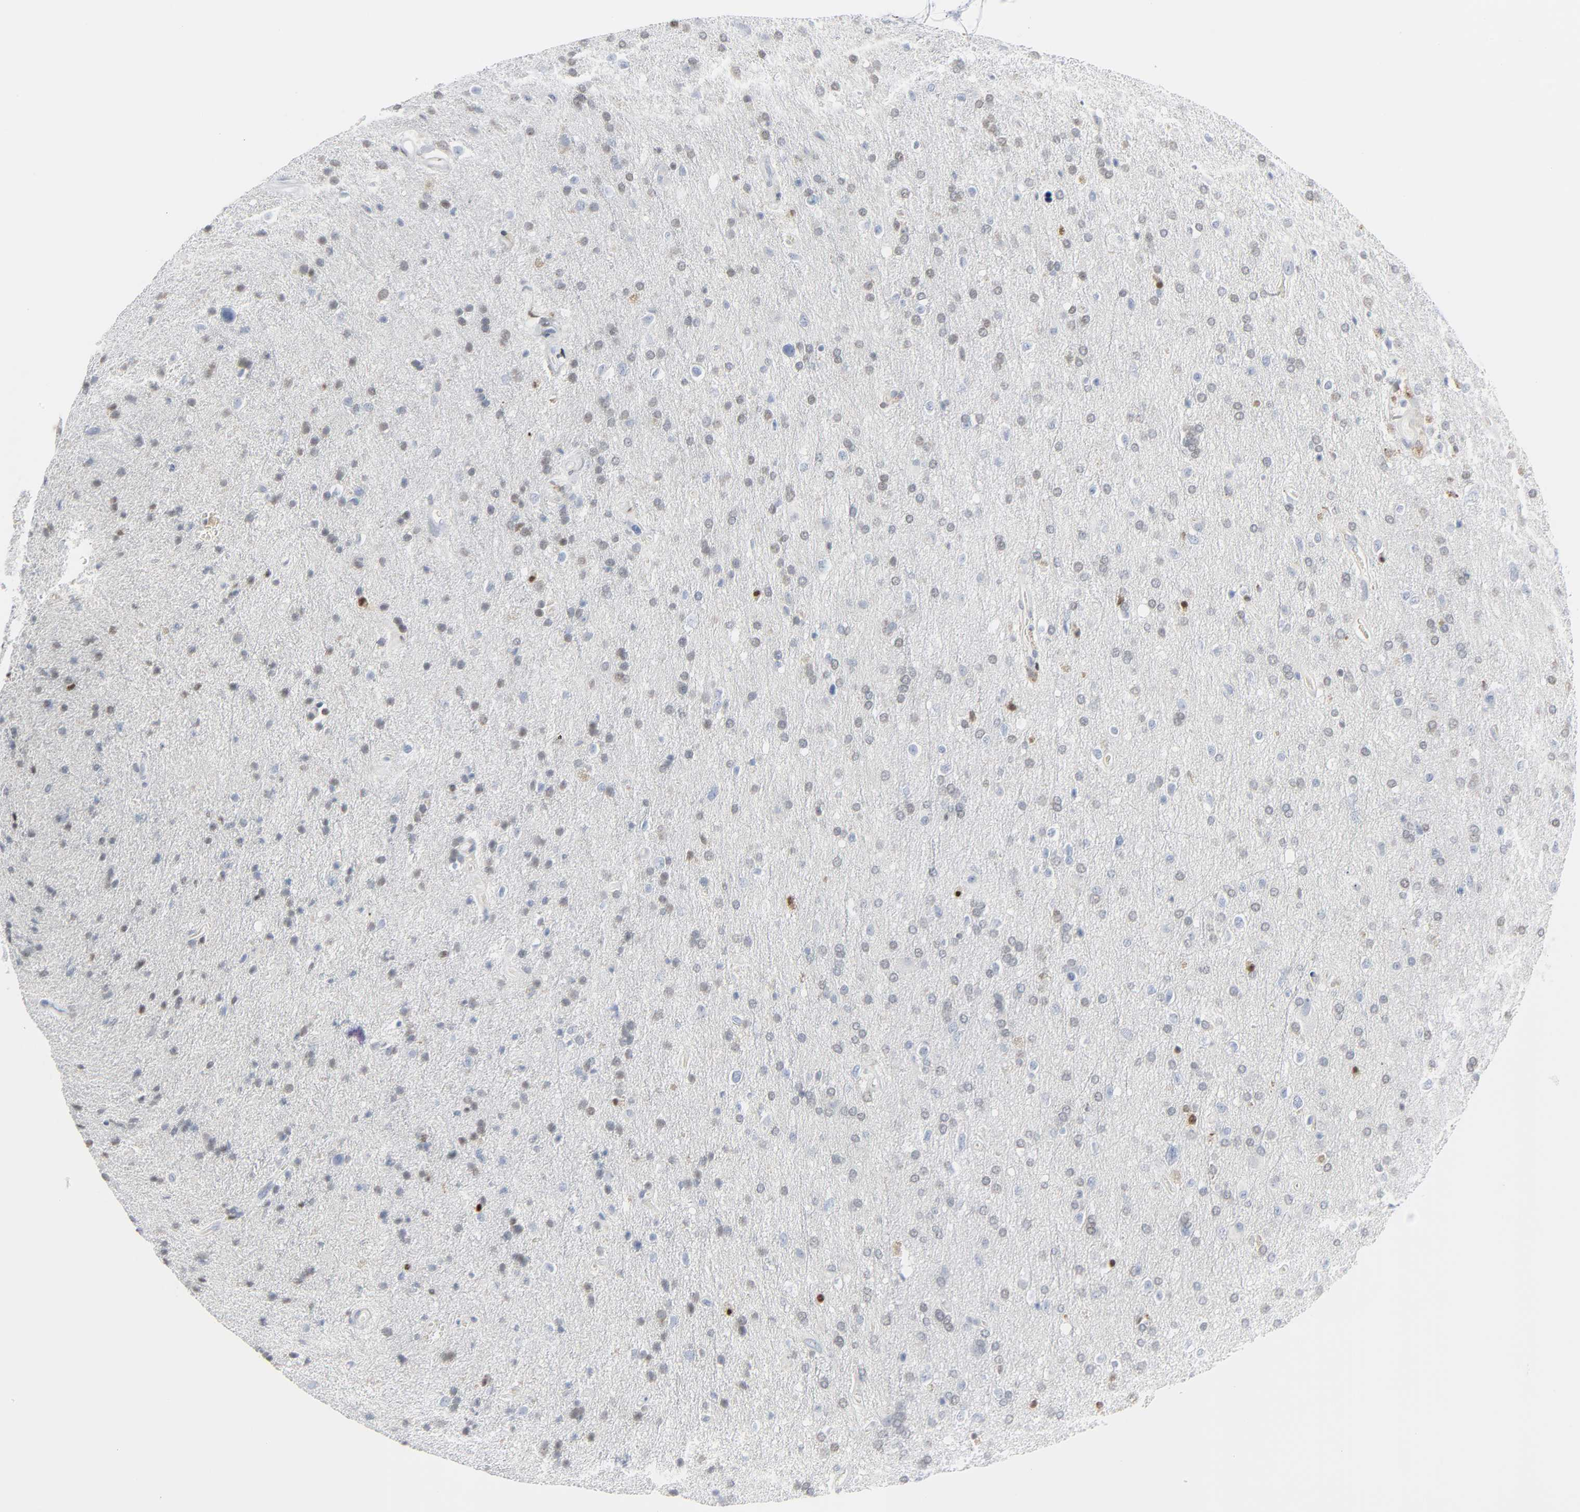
{"staining": {"intensity": "weak", "quantity": "<25%", "location": "nuclear"}, "tissue": "glioma", "cell_type": "Tumor cells", "image_type": "cancer", "snomed": [{"axis": "morphology", "description": "Glioma, malignant, High grade"}, {"axis": "topography", "description": "Brain"}], "caption": "High-grade glioma (malignant) was stained to show a protein in brown. There is no significant expression in tumor cells.", "gene": "MITF", "patient": {"sex": "male", "age": 33}}